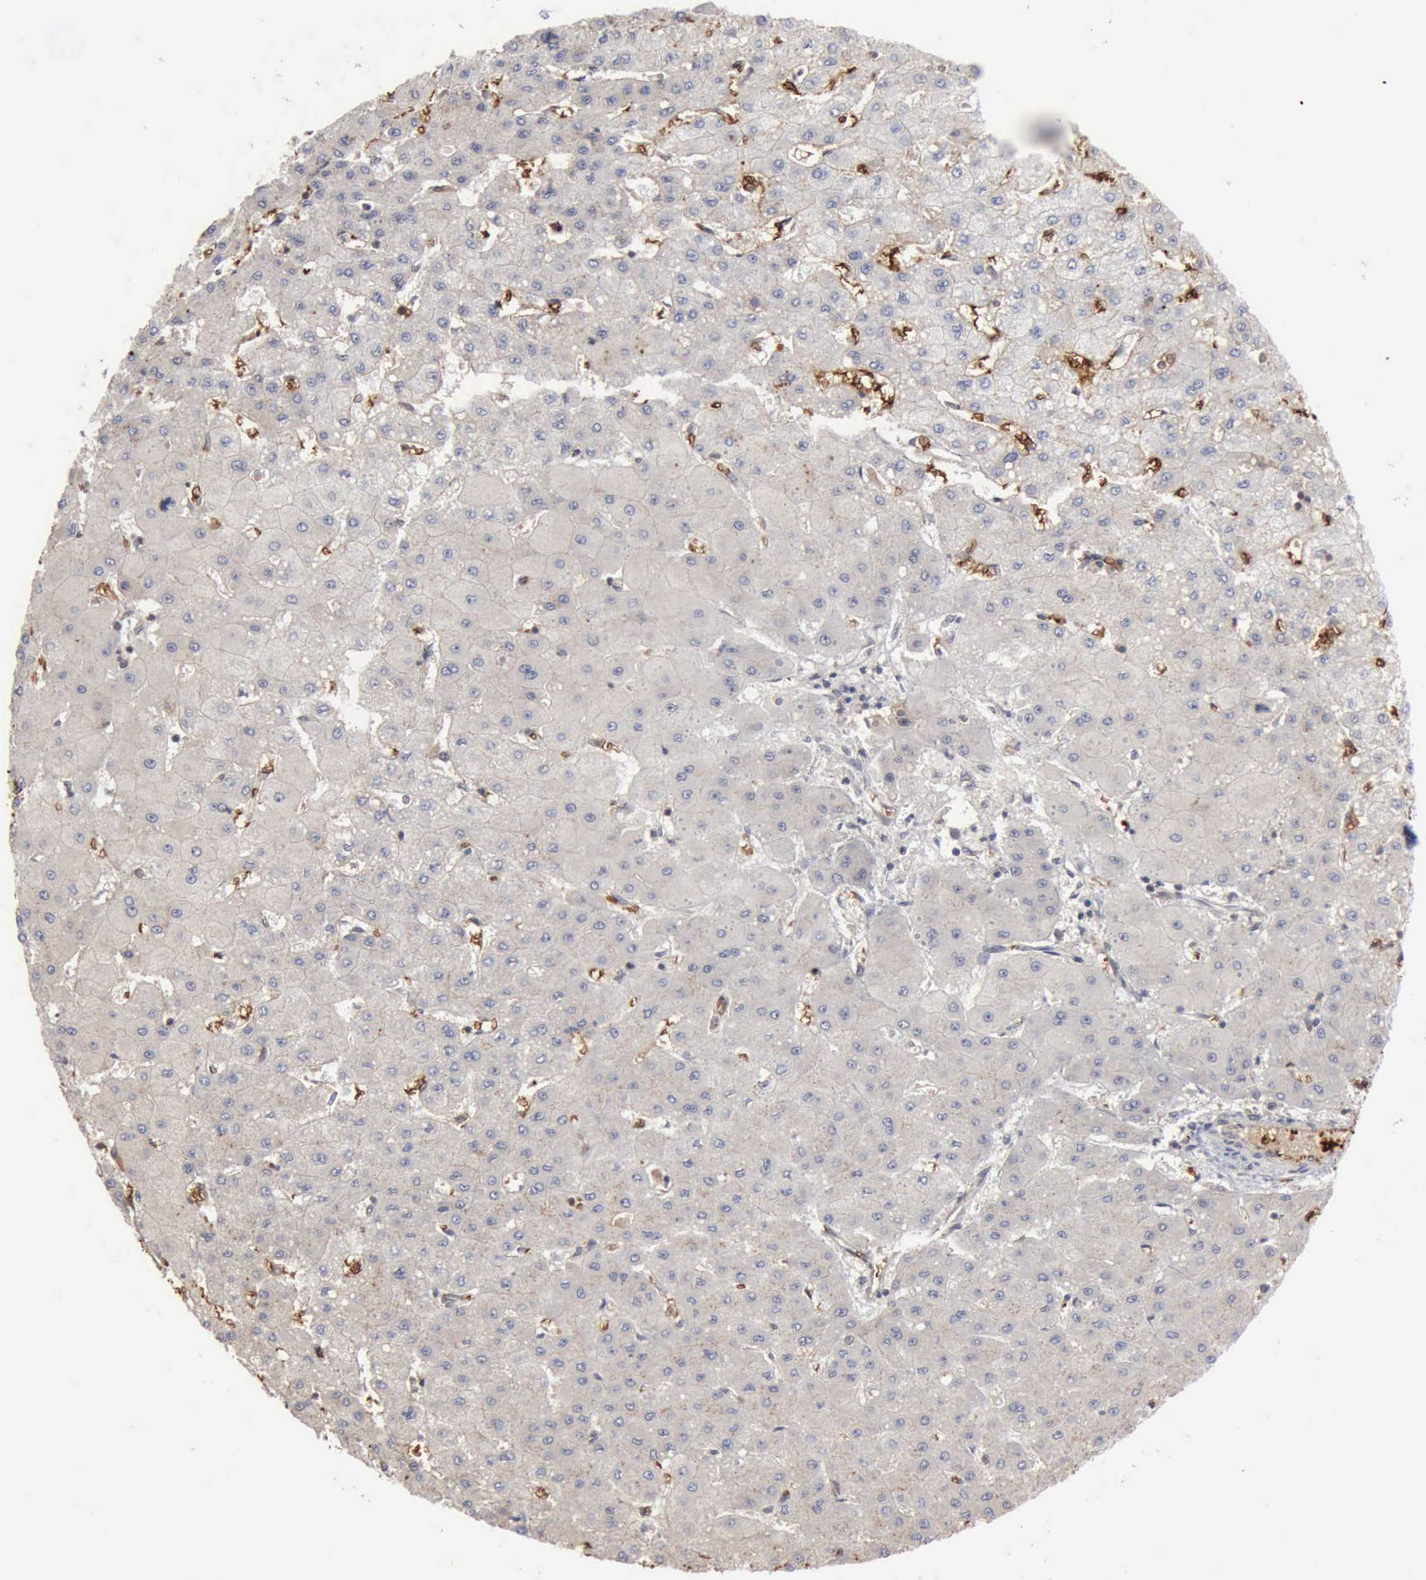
{"staining": {"intensity": "moderate", "quantity": "25%-75%", "location": "cytoplasmic/membranous"}, "tissue": "liver cancer", "cell_type": "Tumor cells", "image_type": "cancer", "snomed": [{"axis": "morphology", "description": "Carcinoma, Hepatocellular, NOS"}, {"axis": "topography", "description": "Liver"}], "caption": "Protein staining of liver cancer tissue demonstrates moderate cytoplasmic/membranous staining in about 25%-75% of tumor cells.", "gene": "TGFB1", "patient": {"sex": "female", "age": 52}}